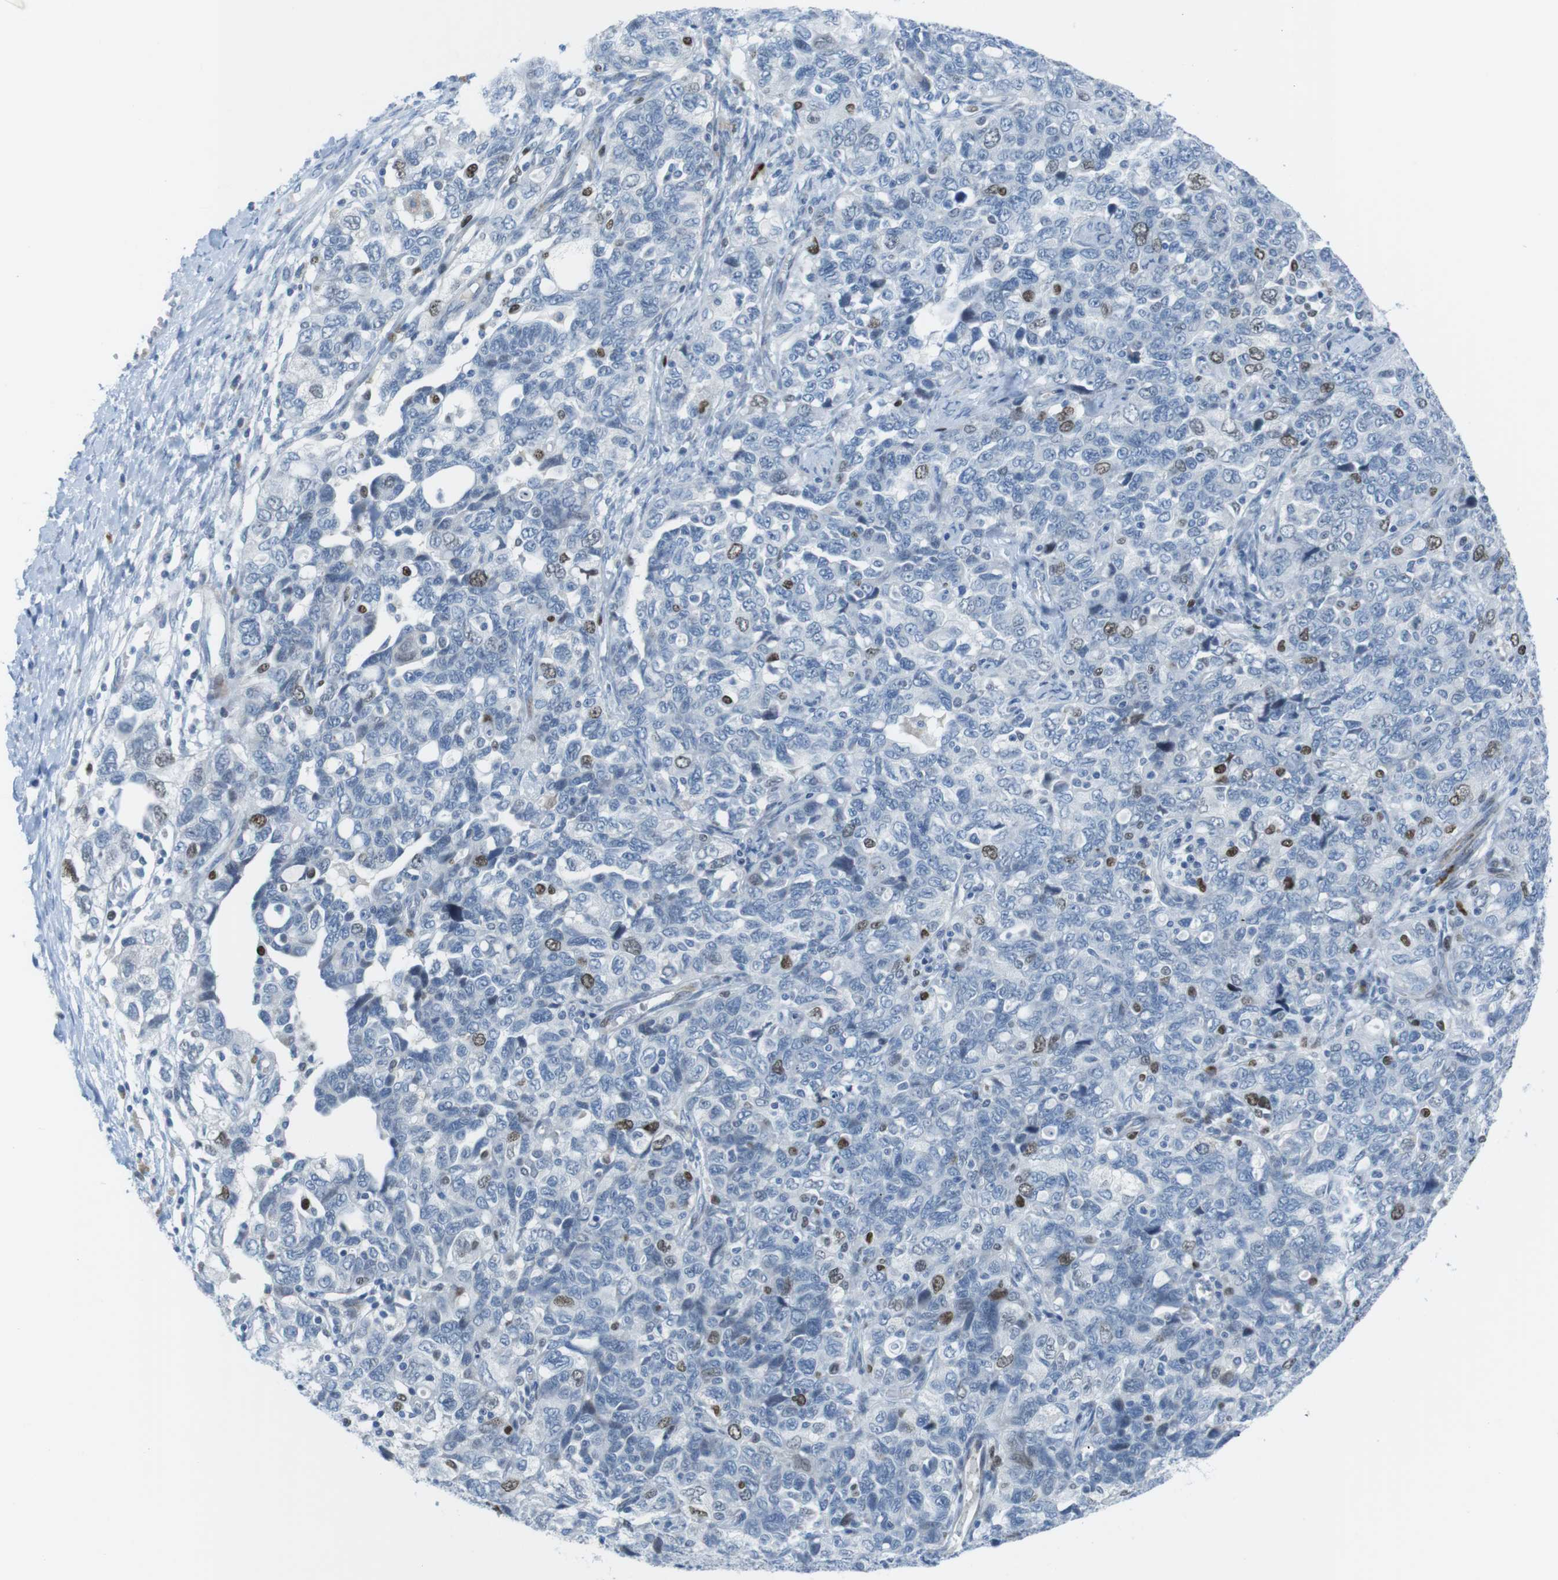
{"staining": {"intensity": "moderate", "quantity": "<25%", "location": "nuclear"}, "tissue": "ovarian cancer", "cell_type": "Tumor cells", "image_type": "cancer", "snomed": [{"axis": "morphology", "description": "Carcinoma, NOS"}, {"axis": "morphology", "description": "Cystadenocarcinoma, serous, NOS"}, {"axis": "topography", "description": "Ovary"}], "caption": "Human ovarian cancer stained with a brown dye exhibits moderate nuclear positive staining in about <25% of tumor cells.", "gene": "CHAF1A", "patient": {"sex": "female", "age": 69}}